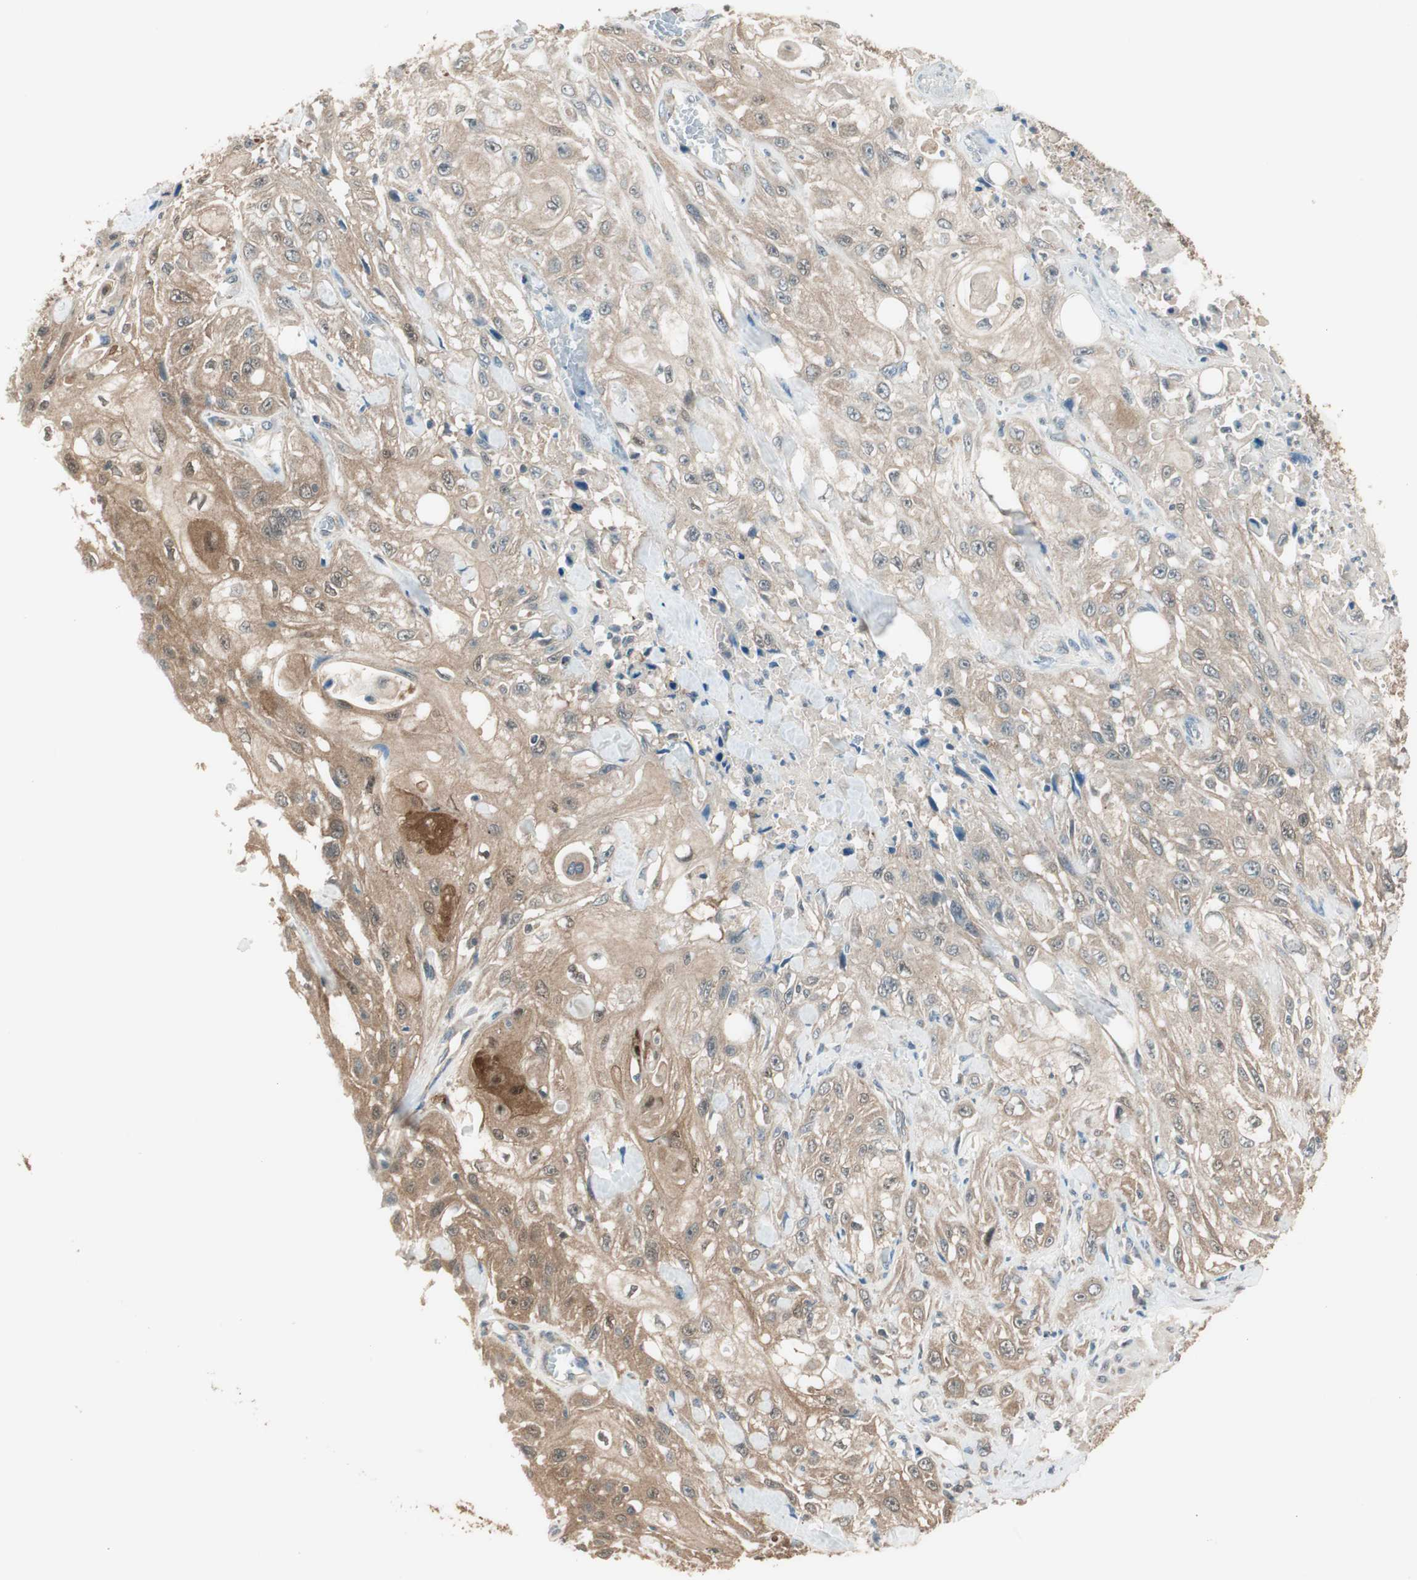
{"staining": {"intensity": "moderate", "quantity": ">75%", "location": "cytoplasmic/membranous"}, "tissue": "skin cancer", "cell_type": "Tumor cells", "image_type": "cancer", "snomed": [{"axis": "morphology", "description": "Squamous cell carcinoma, NOS"}, {"axis": "morphology", "description": "Squamous cell carcinoma, metastatic, NOS"}, {"axis": "topography", "description": "Skin"}, {"axis": "topography", "description": "Lymph node"}], "caption": "Immunohistochemical staining of skin cancer displays medium levels of moderate cytoplasmic/membranous protein positivity in about >75% of tumor cells.", "gene": "TRIM21", "patient": {"sex": "male", "age": 75}}